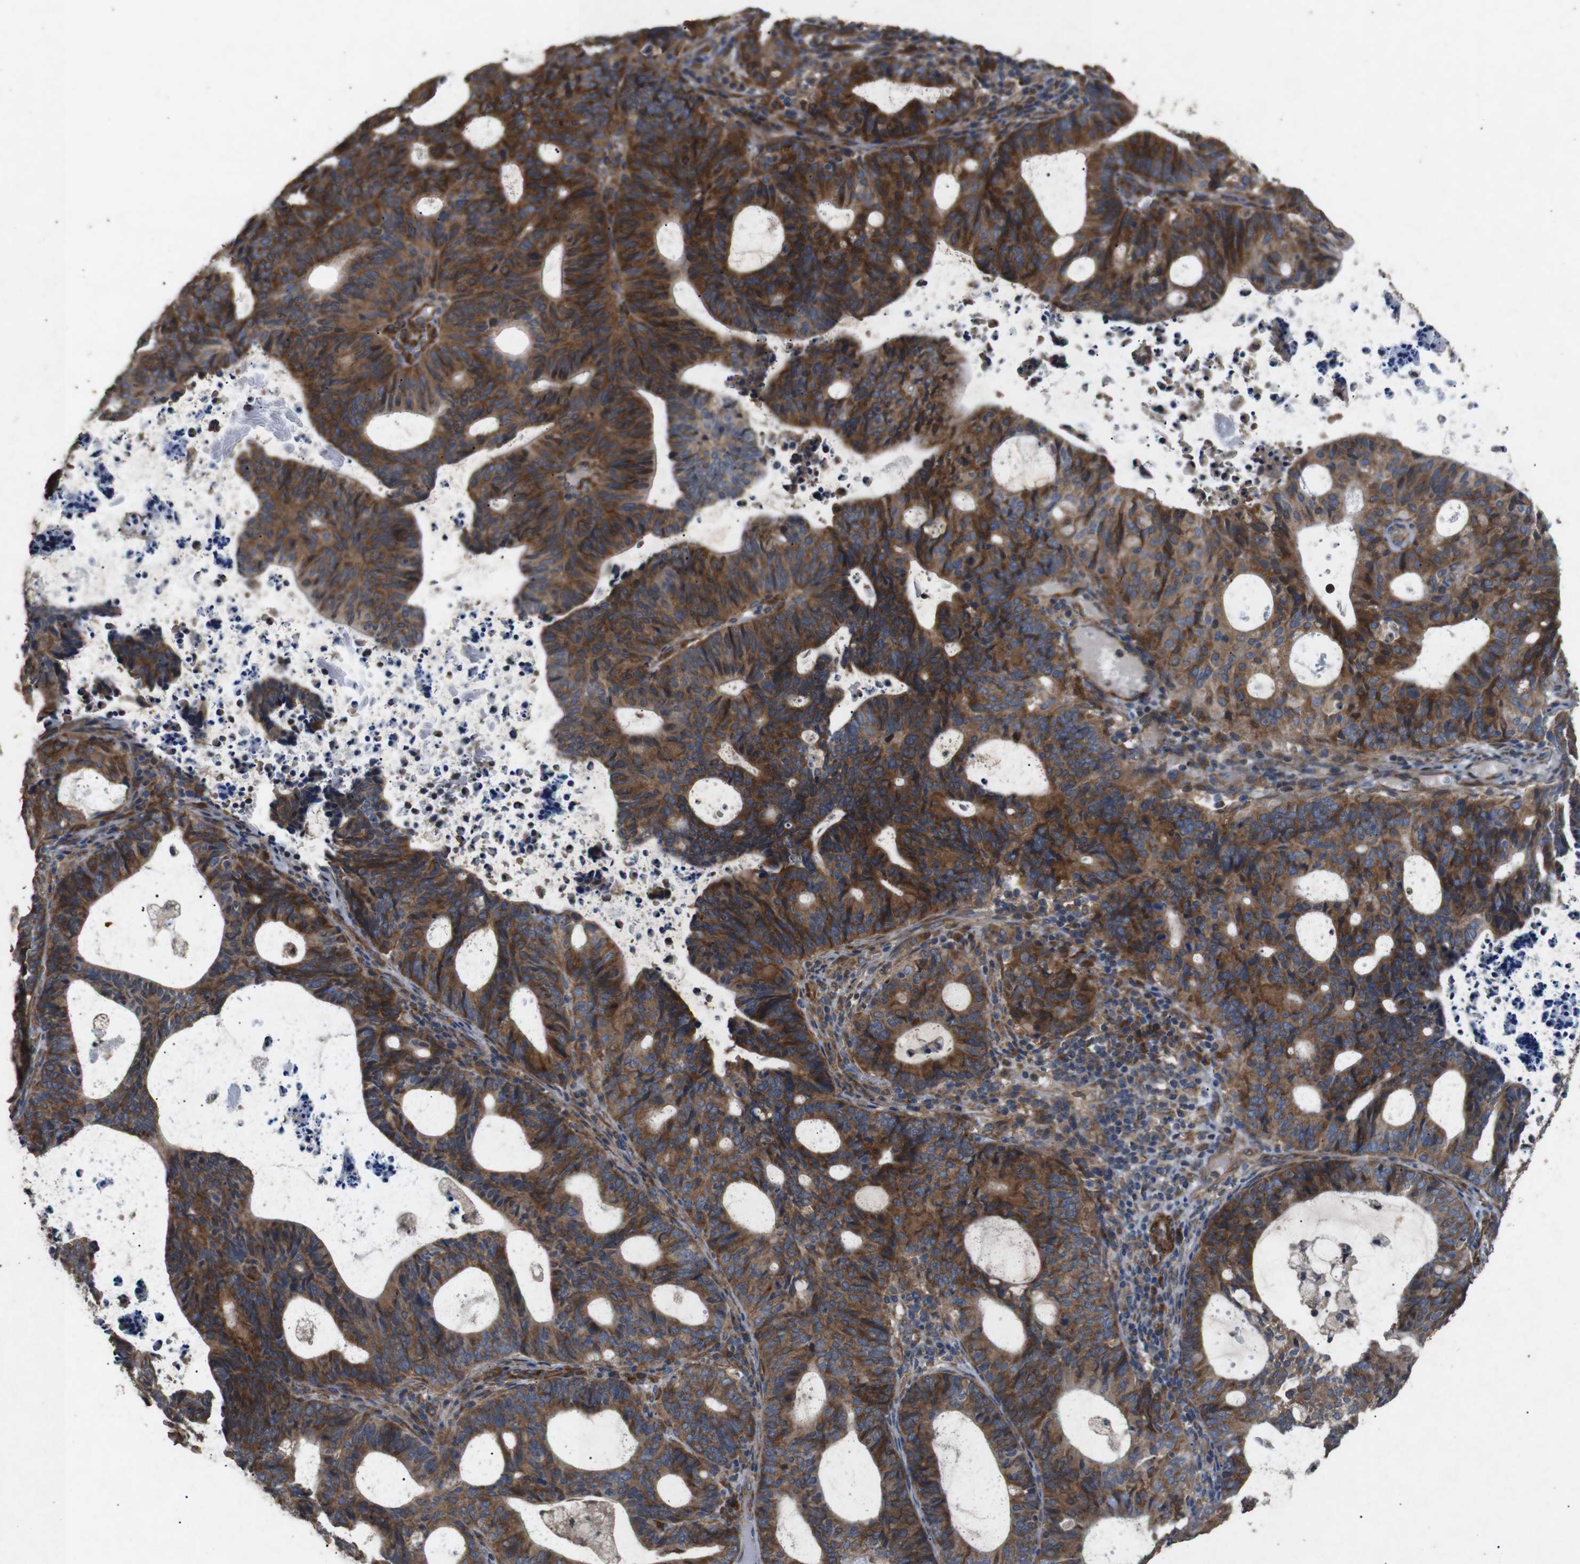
{"staining": {"intensity": "strong", "quantity": ">75%", "location": "cytoplasmic/membranous"}, "tissue": "endometrial cancer", "cell_type": "Tumor cells", "image_type": "cancer", "snomed": [{"axis": "morphology", "description": "Adenocarcinoma, NOS"}, {"axis": "topography", "description": "Uterus"}], "caption": "Protein staining of endometrial cancer tissue exhibits strong cytoplasmic/membranous staining in about >75% of tumor cells. (Brightfield microscopy of DAB IHC at high magnification).", "gene": "BNIP3", "patient": {"sex": "female", "age": 83}}